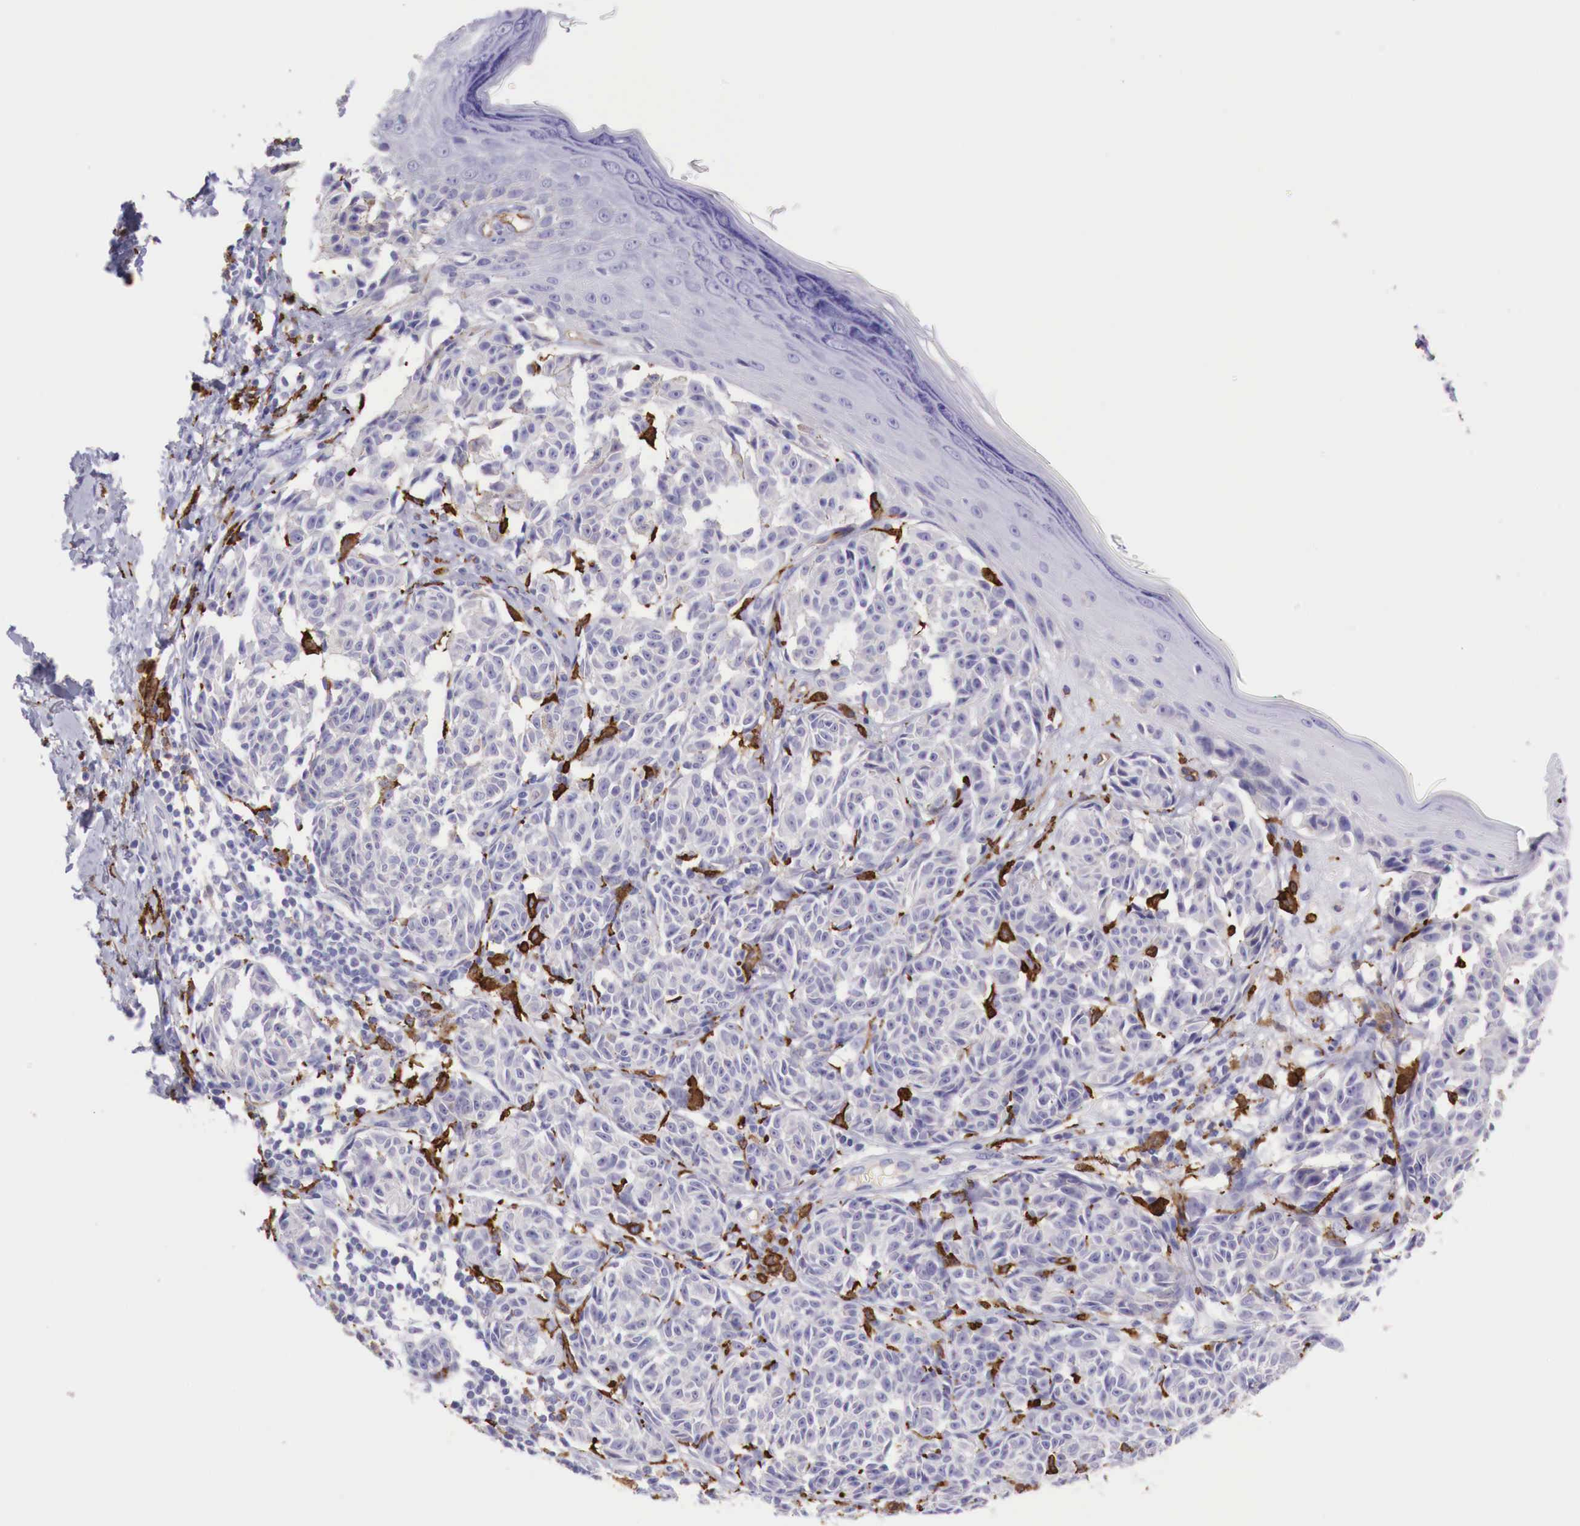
{"staining": {"intensity": "negative", "quantity": "none", "location": "none"}, "tissue": "melanoma", "cell_type": "Tumor cells", "image_type": "cancer", "snomed": [{"axis": "morphology", "description": "Malignant melanoma, NOS"}, {"axis": "topography", "description": "Skin"}], "caption": "This is an immunohistochemistry (IHC) image of human malignant melanoma. There is no staining in tumor cells.", "gene": "MSR1", "patient": {"sex": "male", "age": 49}}